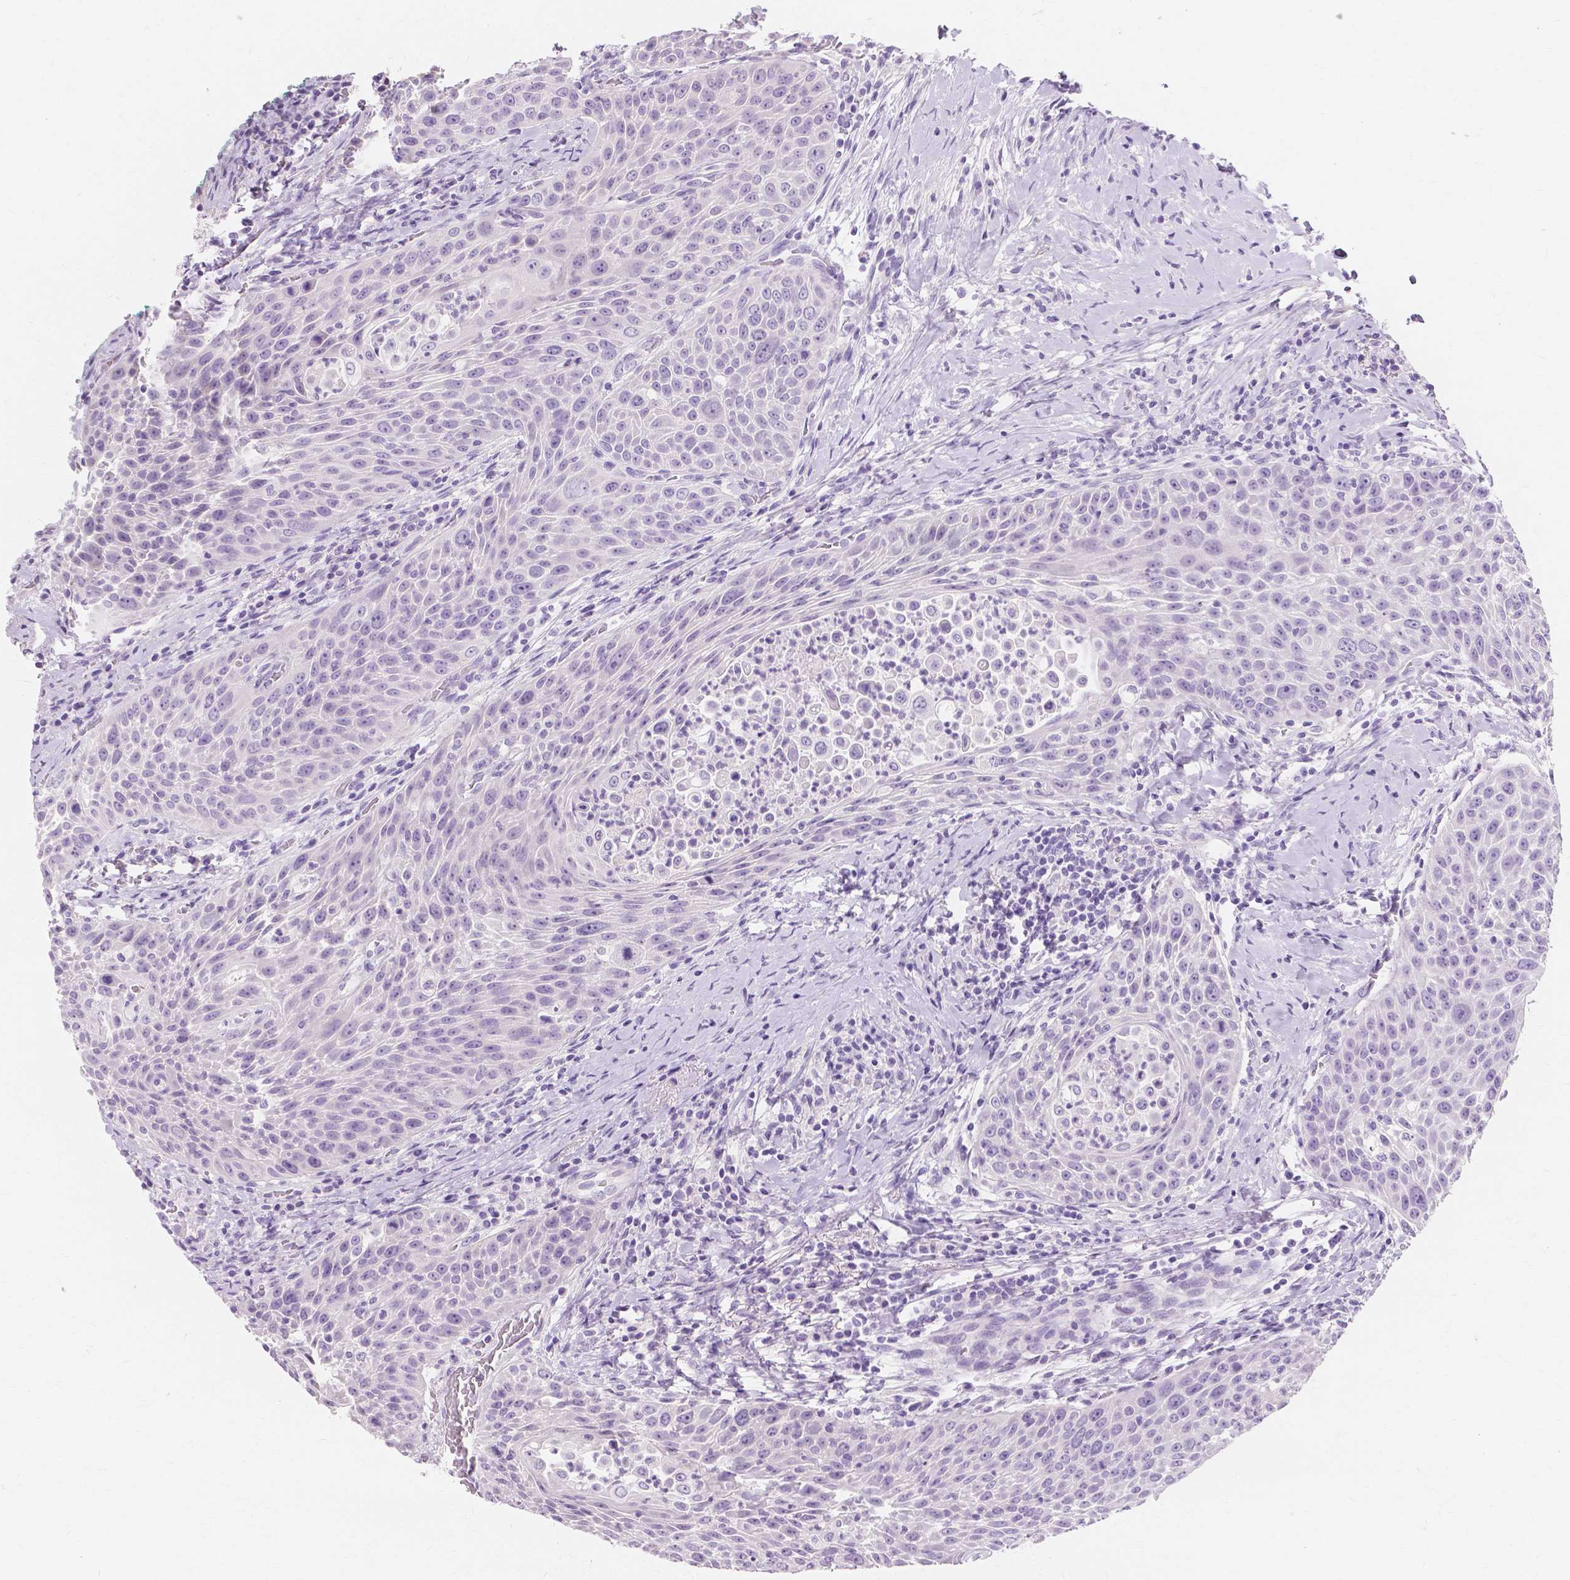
{"staining": {"intensity": "negative", "quantity": "none", "location": "none"}, "tissue": "head and neck cancer", "cell_type": "Tumor cells", "image_type": "cancer", "snomed": [{"axis": "morphology", "description": "Squamous cell carcinoma, NOS"}, {"axis": "topography", "description": "Head-Neck"}], "caption": "The photomicrograph reveals no staining of tumor cells in head and neck cancer.", "gene": "MUC12", "patient": {"sex": "male", "age": 69}}